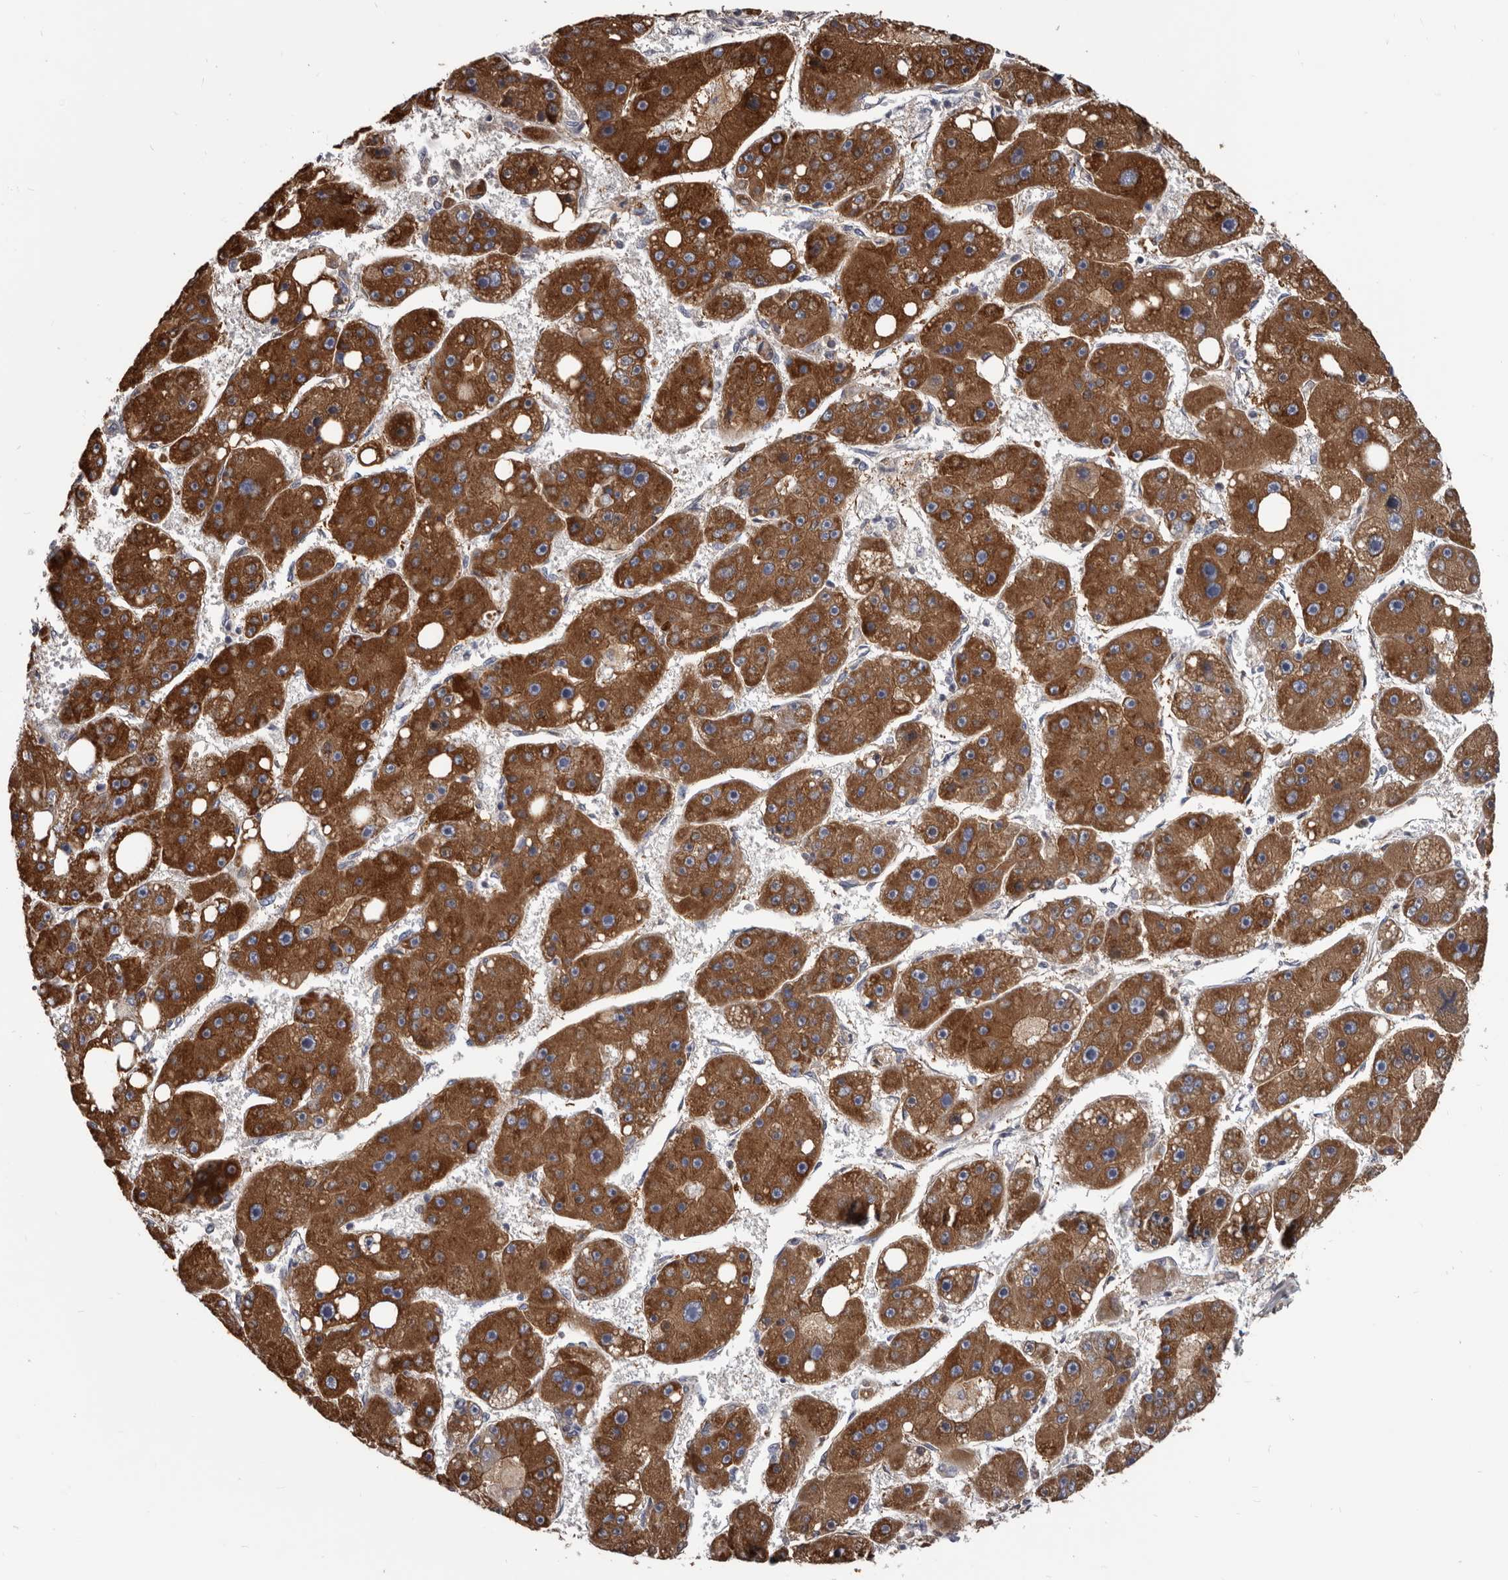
{"staining": {"intensity": "strong", "quantity": ">75%", "location": "cytoplasmic/membranous"}, "tissue": "liver cancer", "cell_type": "Tumor cells", "image_type": "cancer", "snomed": [{"axis": "morphology", "description": "Carcinoma, Hepatocellular, NOS"}, {"axis": "topography", "description": "Liver"}], "caption": "IHC (DAB (3,3'-diaminobenzidine)) staining of liver cancer (hepatocellular carcinoma) exhibits strong cytoplasmic/membranous protein staining in approximately >75% of tumor cells.", "gene": "ALDH5A1", "patient": {"sex": "female", "age": 61}}